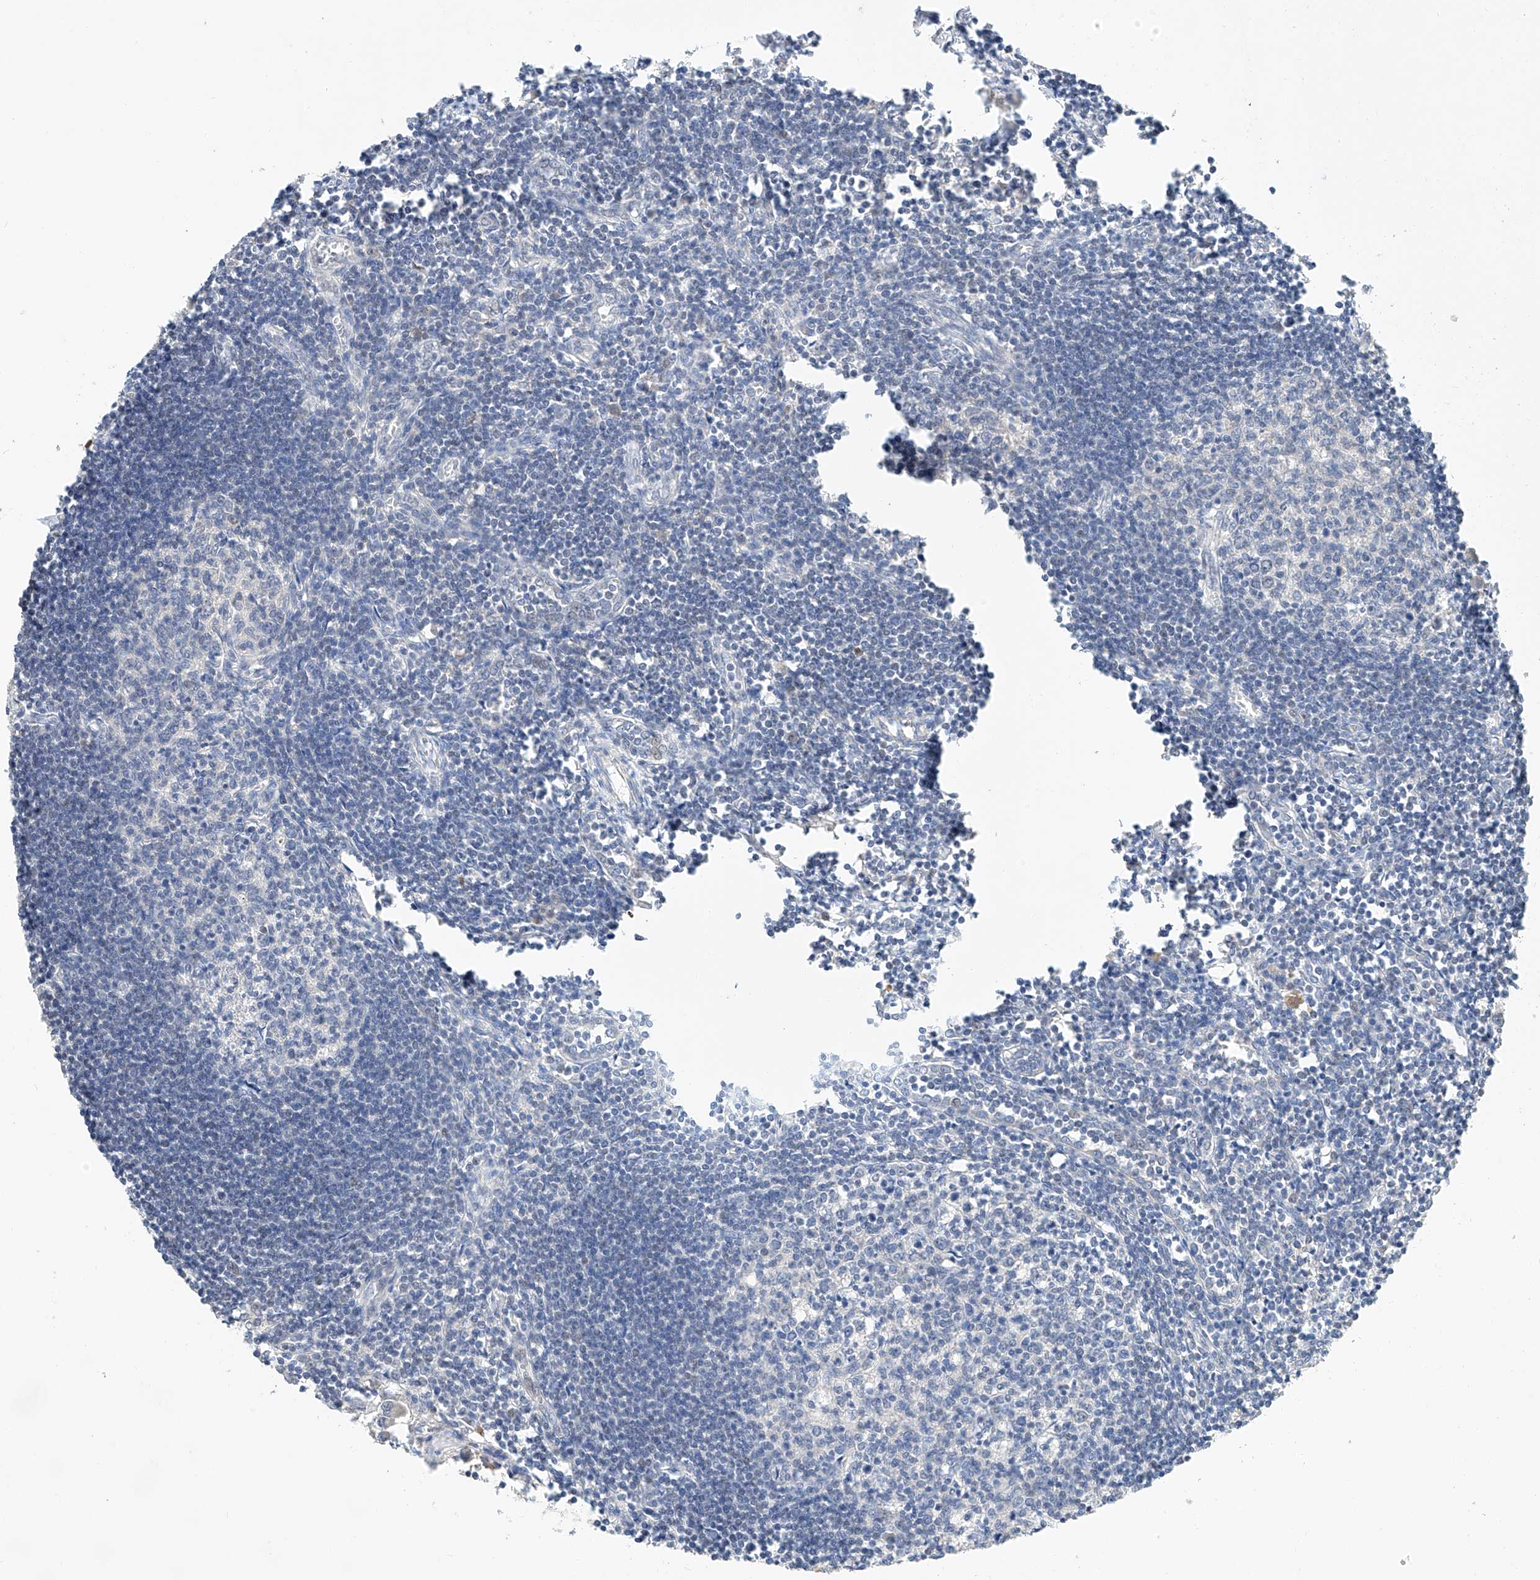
{"staining": {"intensity": "moderate", "quantity": "<25%", "location": "cytoplasmic/membranous"}, "tissue": "lymph node", "cell_type": "Germinal center cells", "image_type": "normal", "snomed": [{"axis": "morphology", "description": "Normal tissue, NOS"}, {"axis": "morphology", "description": "Malignant melanoma, Metastatic site"}, {"axis": "topography", "description": "Lymph node"}], "caption": "Immunohistochemistry (IHC) photomicrograph of normal lymph node stained for a protein (brown), which exhibits low levels of moderate cytoplasmic/membranous positivity in approximately <25% of germinal center cells.", "gene": "C6orf118", "patient": {"sex": "male", "age": 41}}